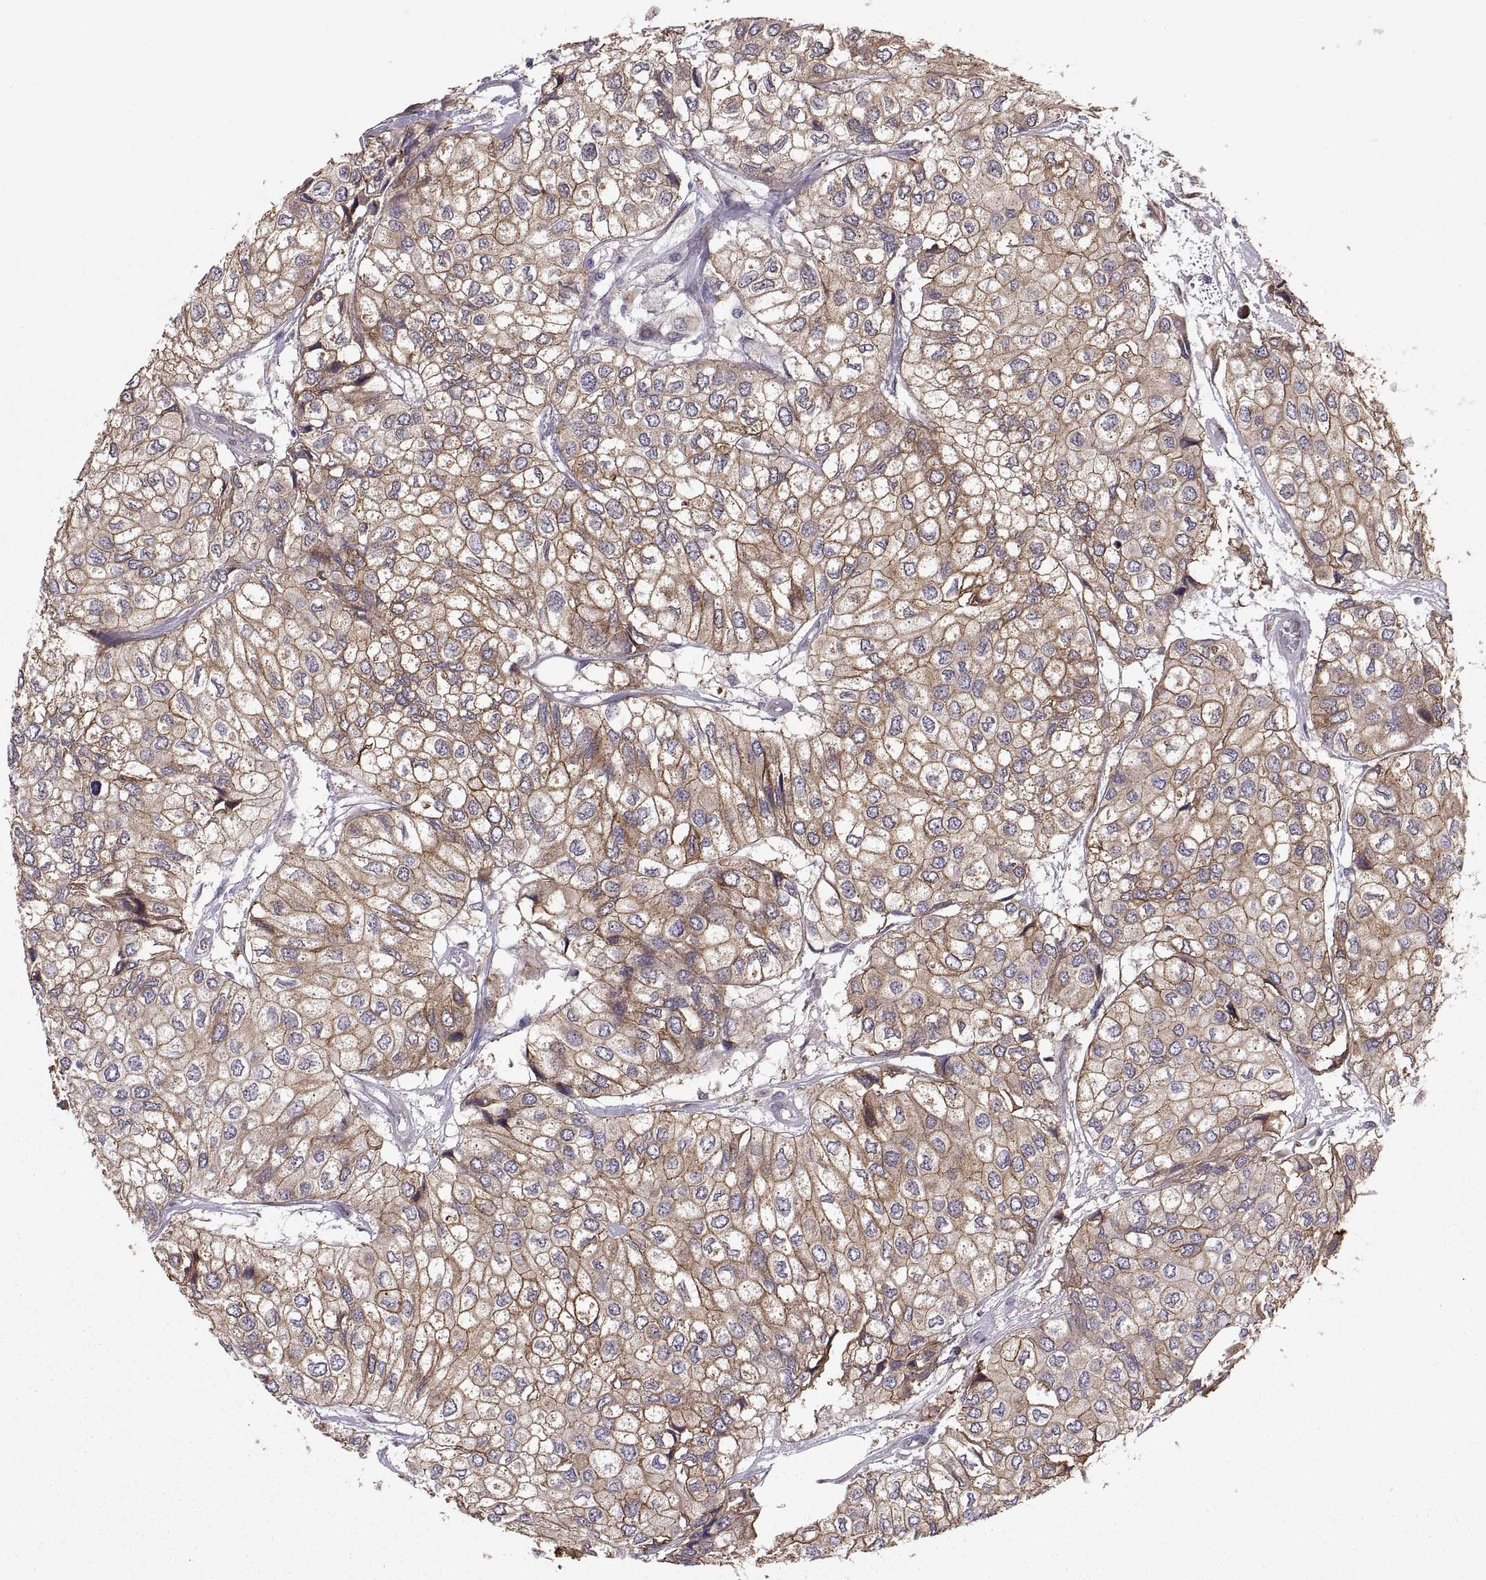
{"staining": {"intensity": "moderate", "quantity": ">75%", "location": "cytoplasmic/membranous"}, "tissue": "urothelial cancer", "cell_type": "Tumor cells", "image_type": "cancer", "snomed": [{"axis": "morphology", "description": "Urothelial carcinoma, High grade"}, {"axis": "topography", "description": "Urinary bladder"}], "caption": "A high-resolution photomicrograph shows IHC staining of urothelial cancer, which demonstrates moderate cytoplasmic/membranous staining in approximately >75% of tumor cells. (DAB = brown stain, brightfield microscopy at high magnification).", "gene": "TESC", "patient": {"sex": "male", "age": 73}}